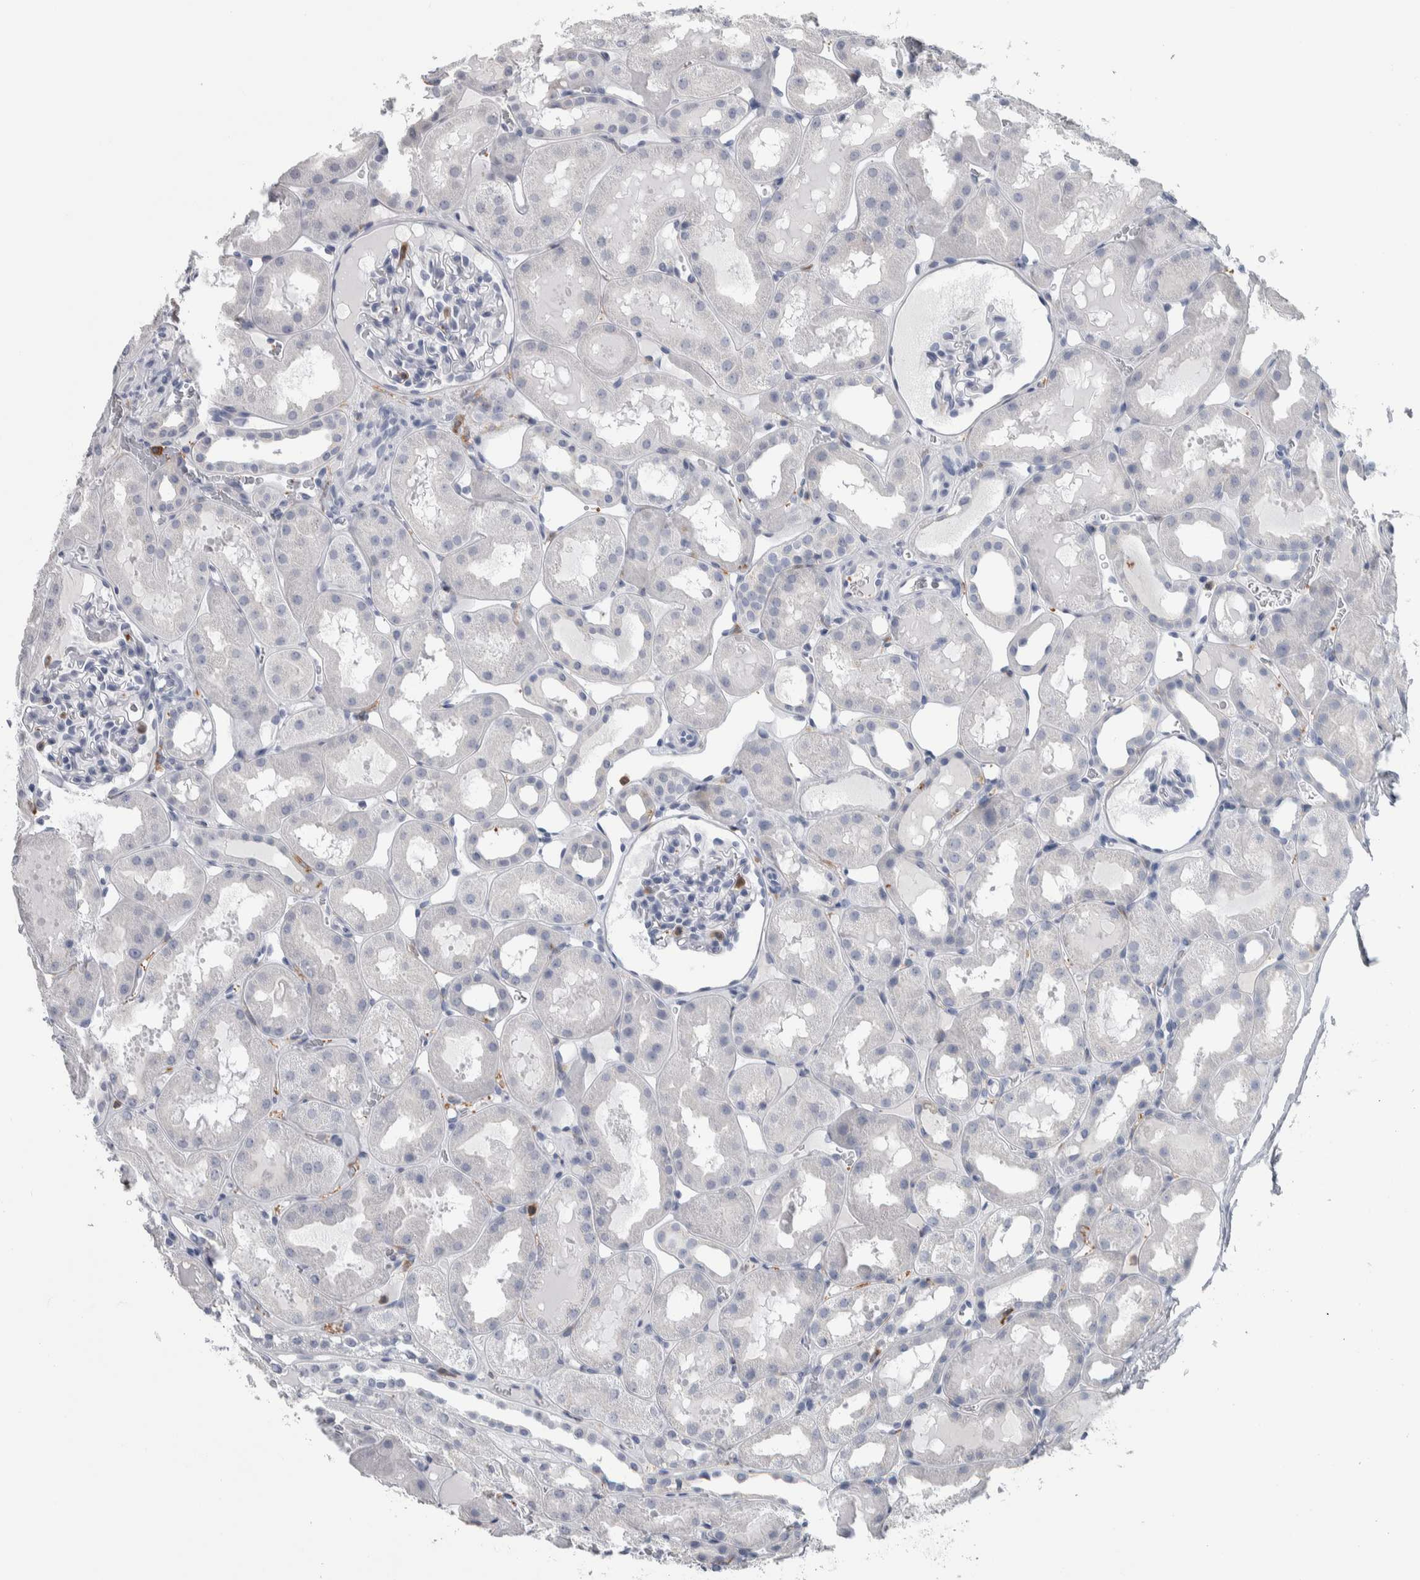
{"staining": {"intensity": "negative", "quantity": "none", "location": "none"}, "tissue": "kidney", "cell_type": "Cells in glomeruli", "image_type": "normal", "snomed": [{"axis": "morphology", "description": "Normal tissue, NOS"}, {"axis": "topography", "description": "Kidney"}, {"axis": "topography", "description": "Urinary bladder"}], "caption": "A high-resolution micrograph shows IHC staining of unremarkable kidney, which exhibits no significant staining in cells in glomeruli.", "gene": "SKAP2", "patient": {"sex": "male", "age": 16}}